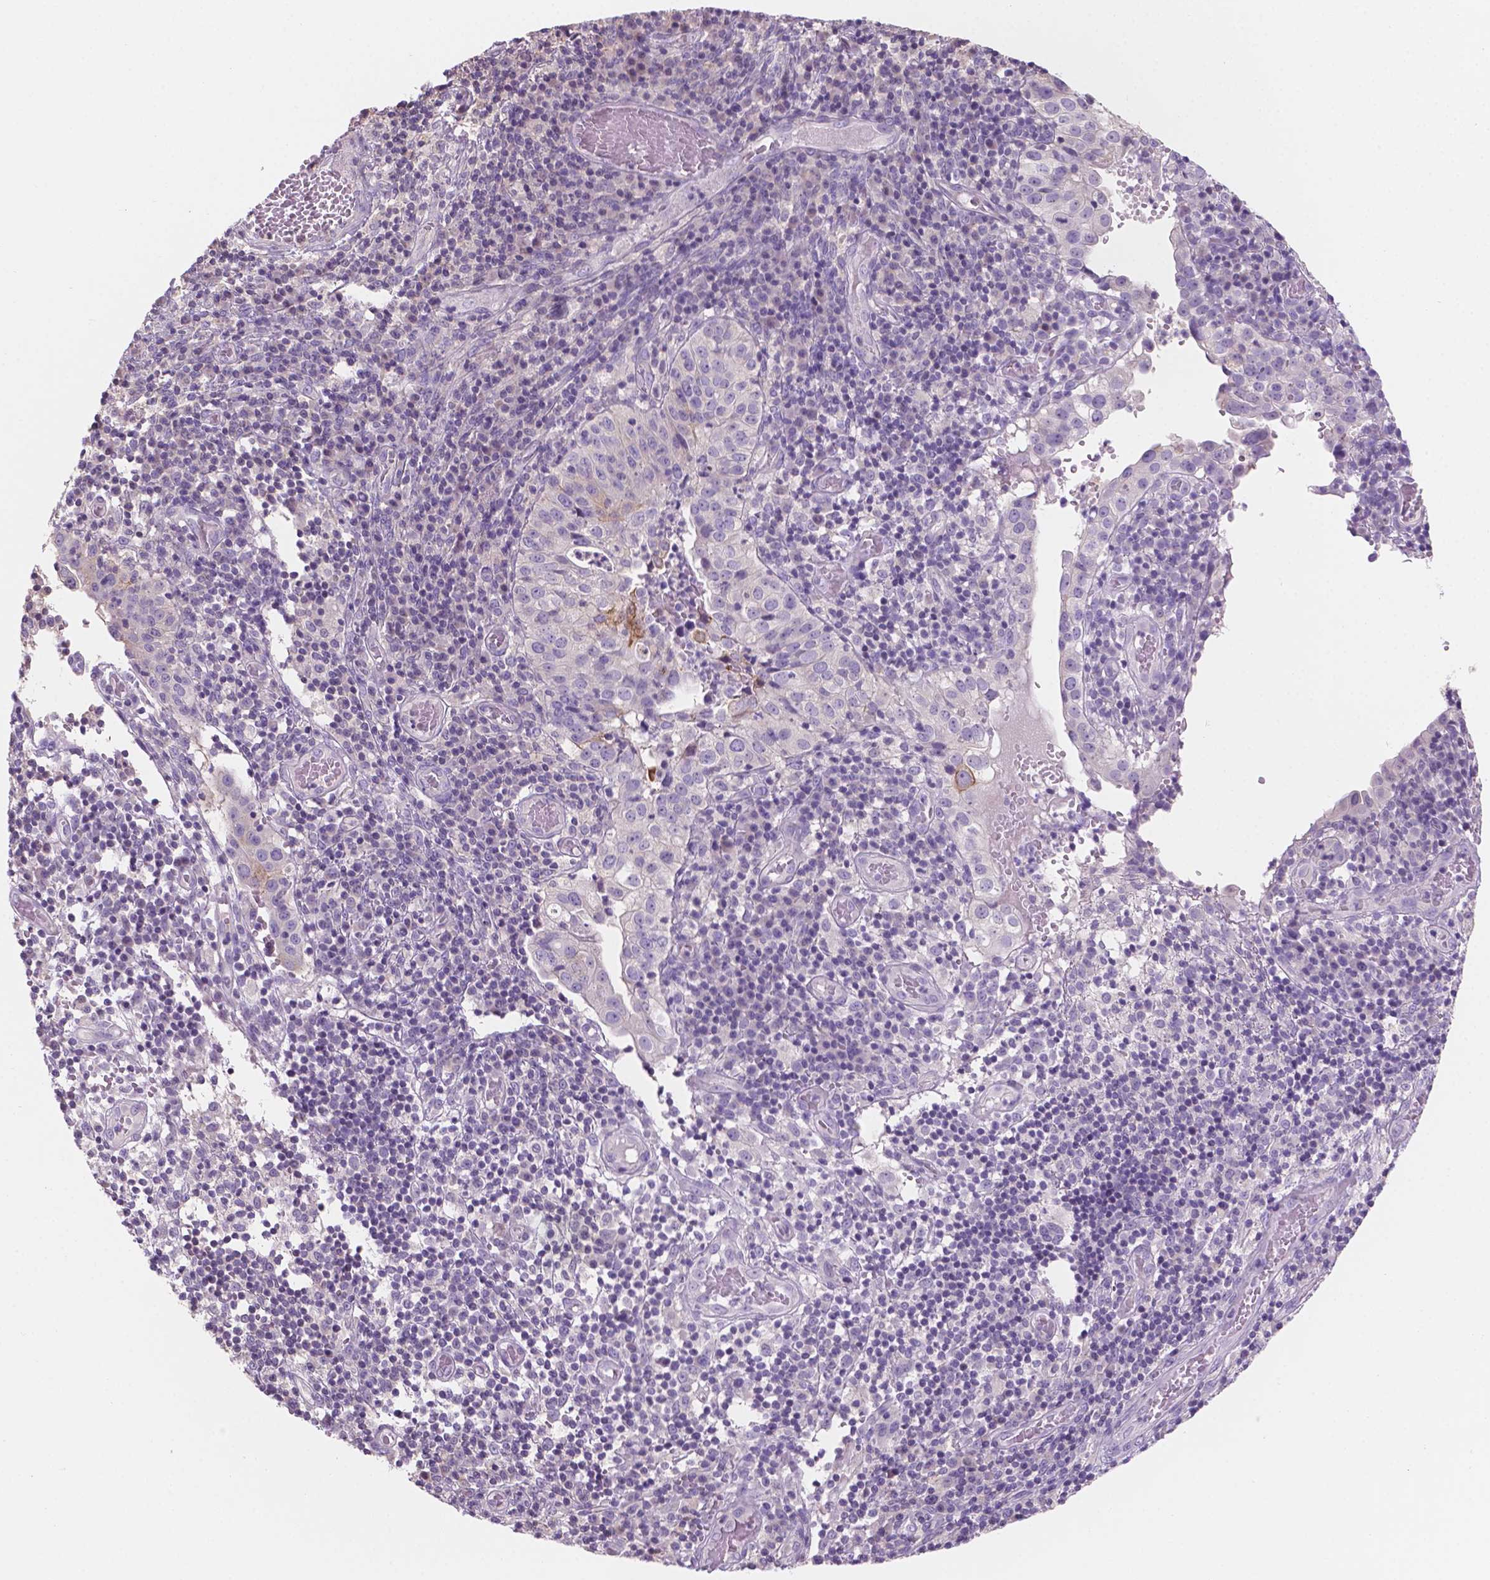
{"staining": {"intensity": "negative", "quantity": "none", "location": "none"}, "tissue": "cervical cancer", "cell_type": "Tumor cells", "image_type": "cancer", "snomed": [{"axis": "morphology", "description": "Squamous cell carcinoma, NOS"}, {"axis": "topography", "description": "Cervix"}], "caption": "An image of cervical squamous cell carcinoma stained for a protein demonstrates no brown staining in tumor cells.", "gene": "SBSN", "patient": {"sex": "female", "age": 39}}